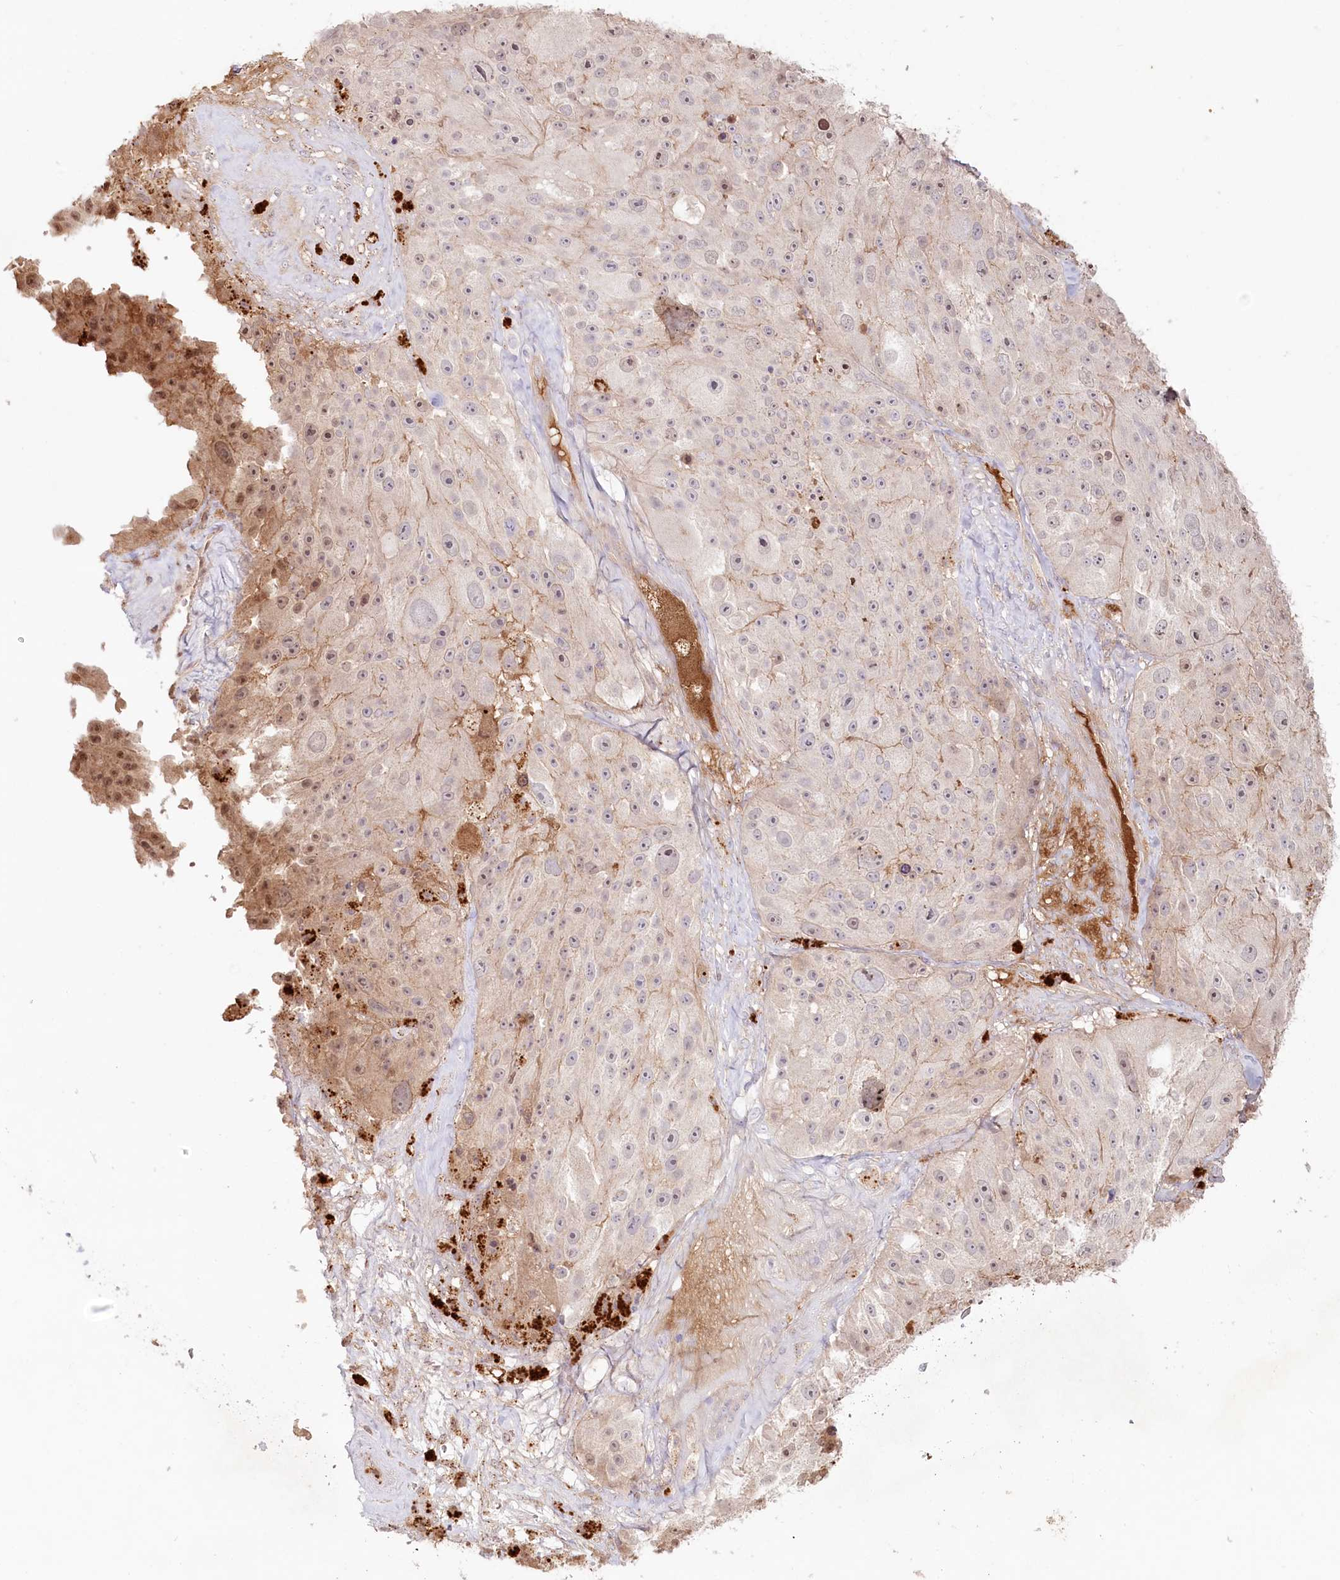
{"staining": {"intensity": "weak", "quantity": "<25%", "location": "cytoplasmic/membranous,nuclear"}, "tissue": "melanoma", "cell_type": "Tumor cells", "image_type": "cancer", "snomed": [{"axis": "morphology", "description": "Malignant melanoma, Metastatic site"}, {"axis": "topography", "description": "Lymph node"}], "caption": "This photomicrograph is of malignant melanoma (metastatic site) stained with immunohistochemistry to label a protein in brown with the nuclei are counter-stained blue. There is no staining in tumor cells. (DAB (3,3'-diaminobenzidine) IHC visualized using brightfield microscopy, high magnification).", "gene": "PSAPL1", "patient": {"sex": "male", "age": 62}}